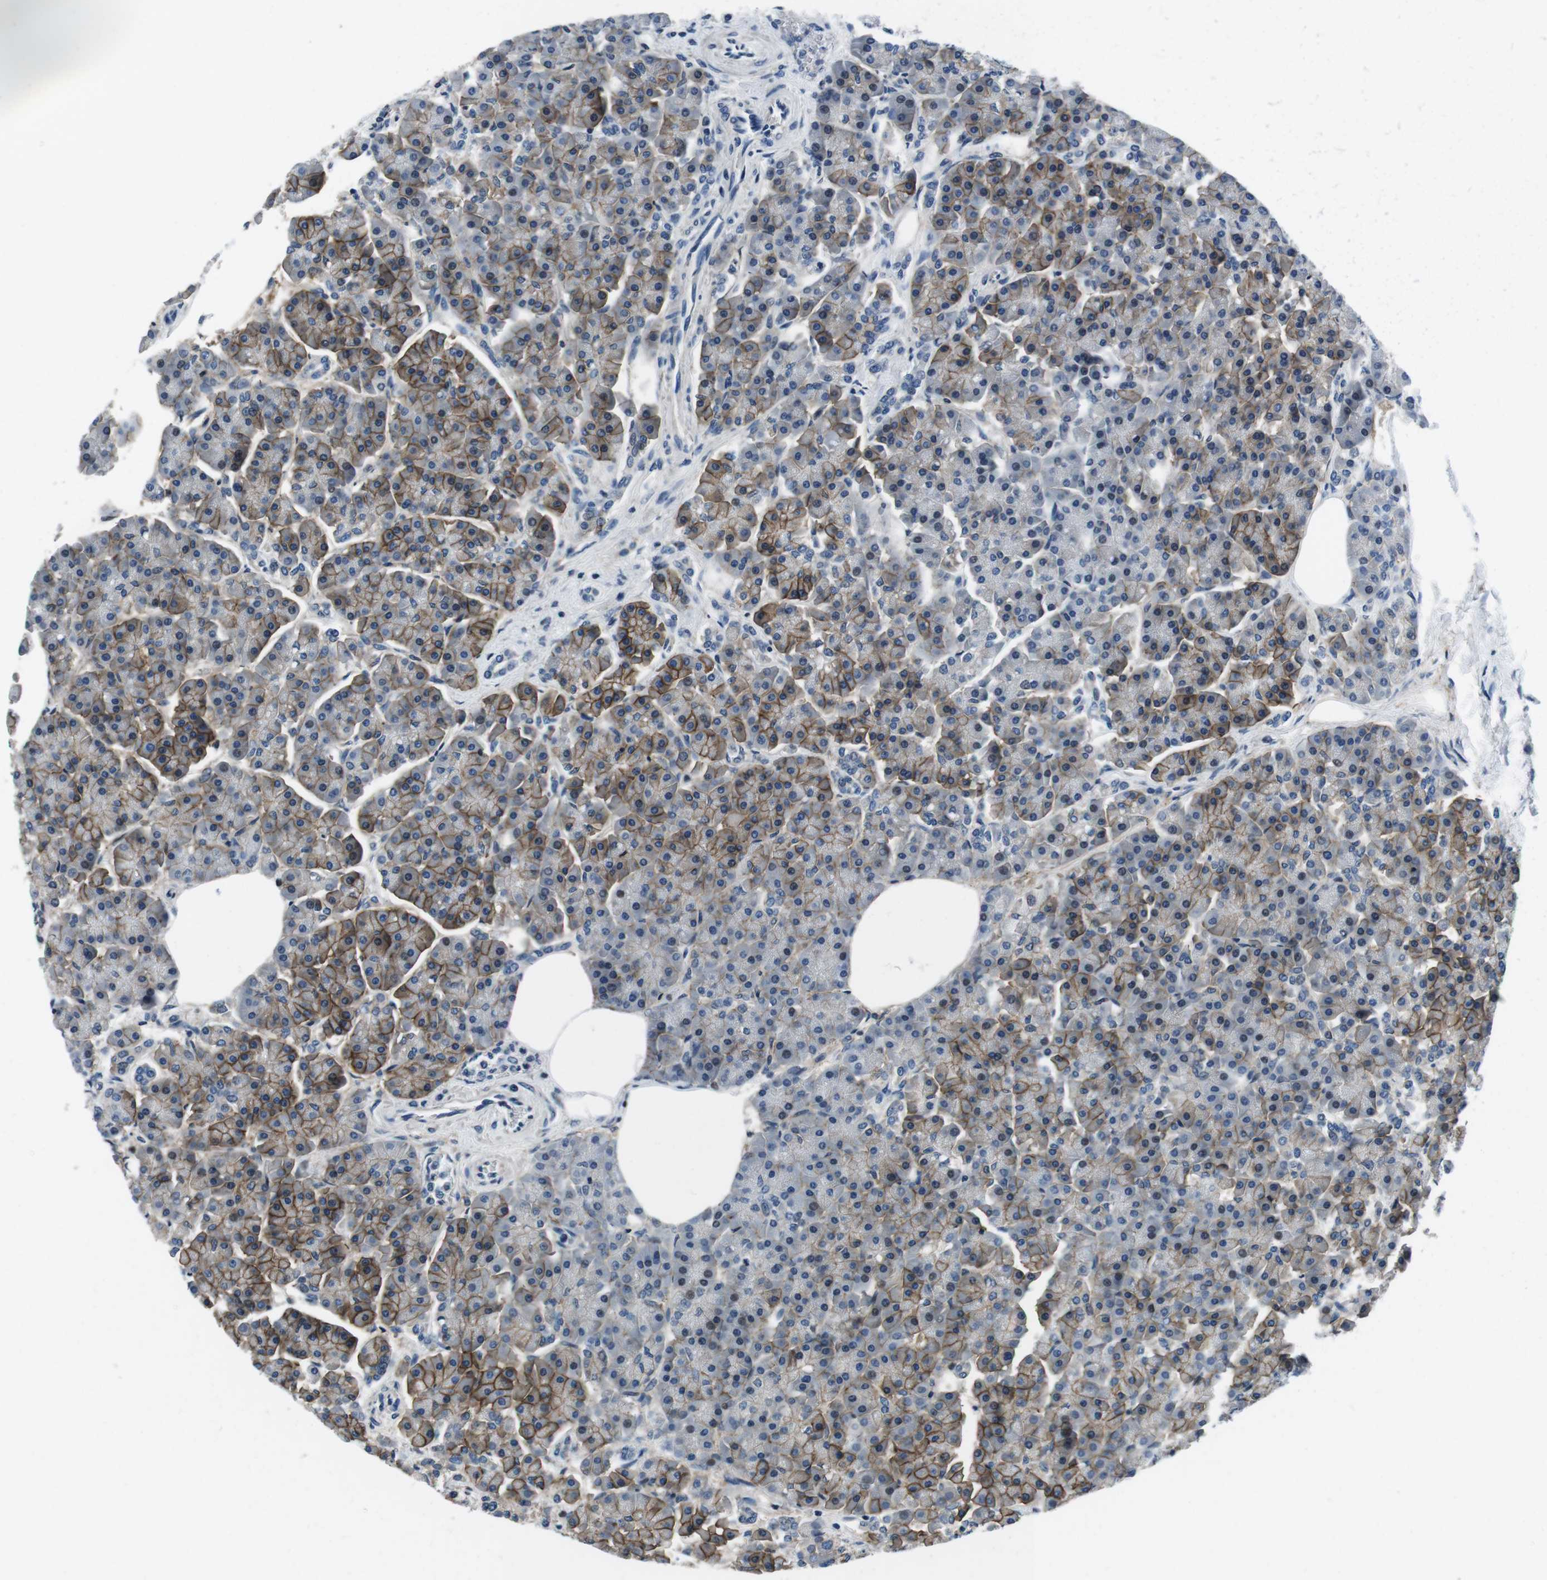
{"staining": {"intensity": "strong", "quantity": "<25%", "location": "cytoplasmic/membranous"}, "tissue": "pancreas", "cell_type": "Exocrine glandular cells", "image_type": "normal", "snomed": [{"axis": "morphology", "description": "Normal tissue, NOS"}, {"axis": "topography", "description": "Pancreas"}], "caption": "A brown stain shows strong cytoplasmic/membranous staining of a protein in exocrine glandular cells of unremarkable human pancreas. (DAB (3,3'-diaminobenzidine) = brown stain, brightfield microscopy at high magnification).", "gene": "KCNJ5", "patient": {"sex": "female", "age": 70}}